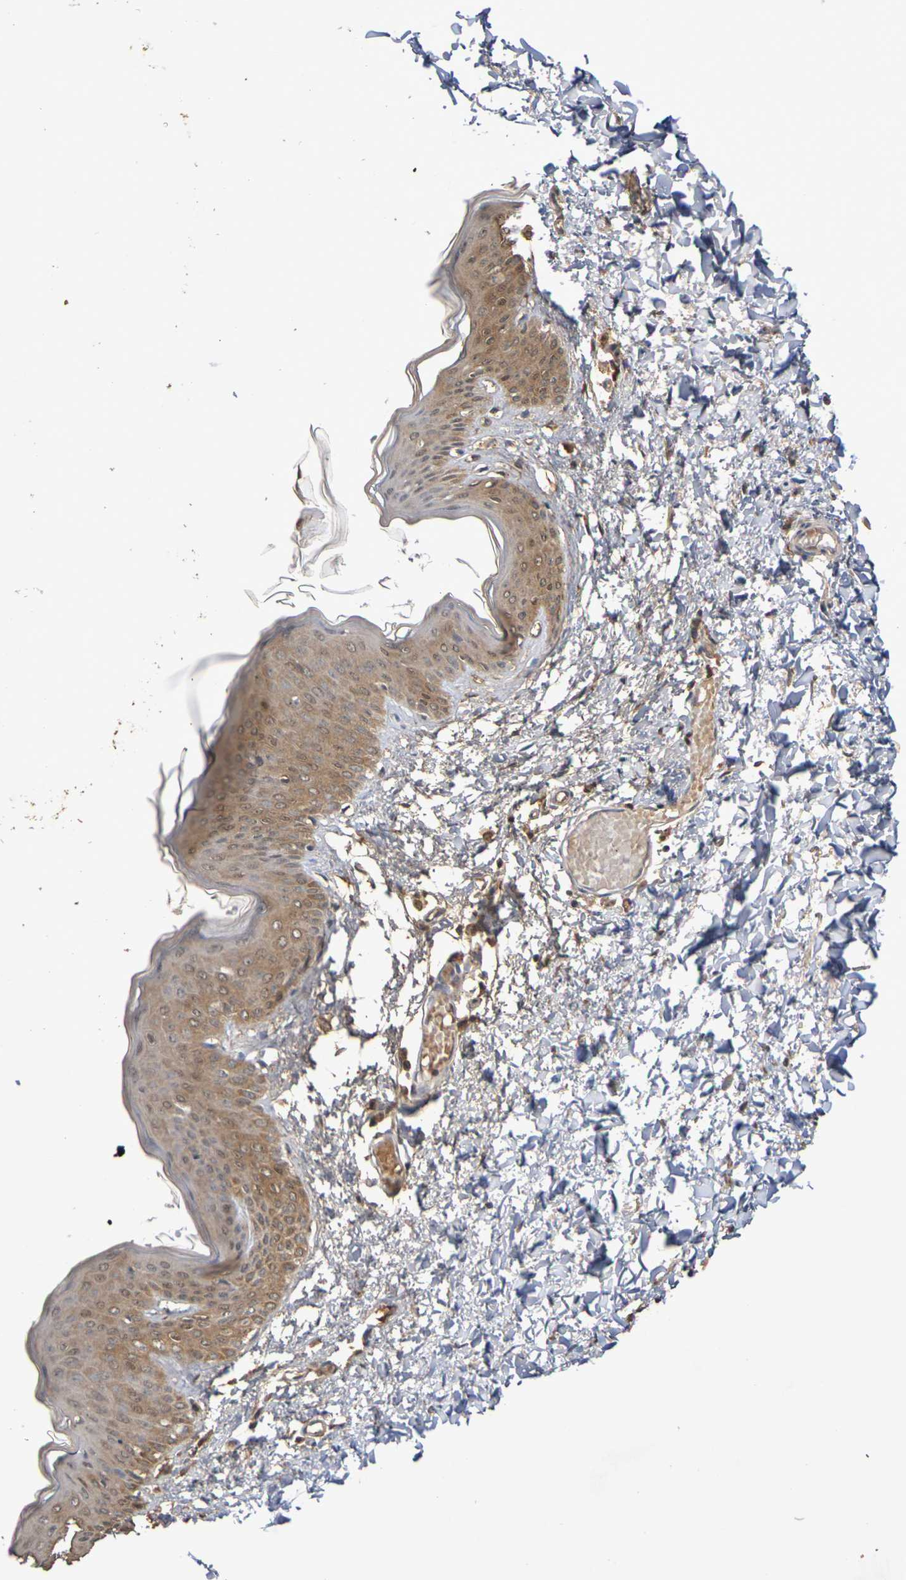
{"staining": {"intensity": "weak", "quantity": ">75%", "location": "cytoplasmic/membranous"}, "tissue": "skin", "cell_type": "Fibroblasts", "image_type": "normal", "snomed": [{"axis": "morphology", "description": "Normal tissue, NOS"}, {"axis": "topography", "description": "Skin"}], "caption": "Immunohistochemistry (IHC) staining of unremarkable skin, which shows low levels of weak cytoplasmic/membranous expression in about >75% of fibroblasts indicating weak cytoplasmic/membranous protein positivity. The staining was performed using DAB (3,3'-diaminobenzidine) (brown) for protein detection and nuclei were counterstained in hematoxylin (blue).", "gene": "TERF2", "patient": {"sex": "female", "age": 17}}